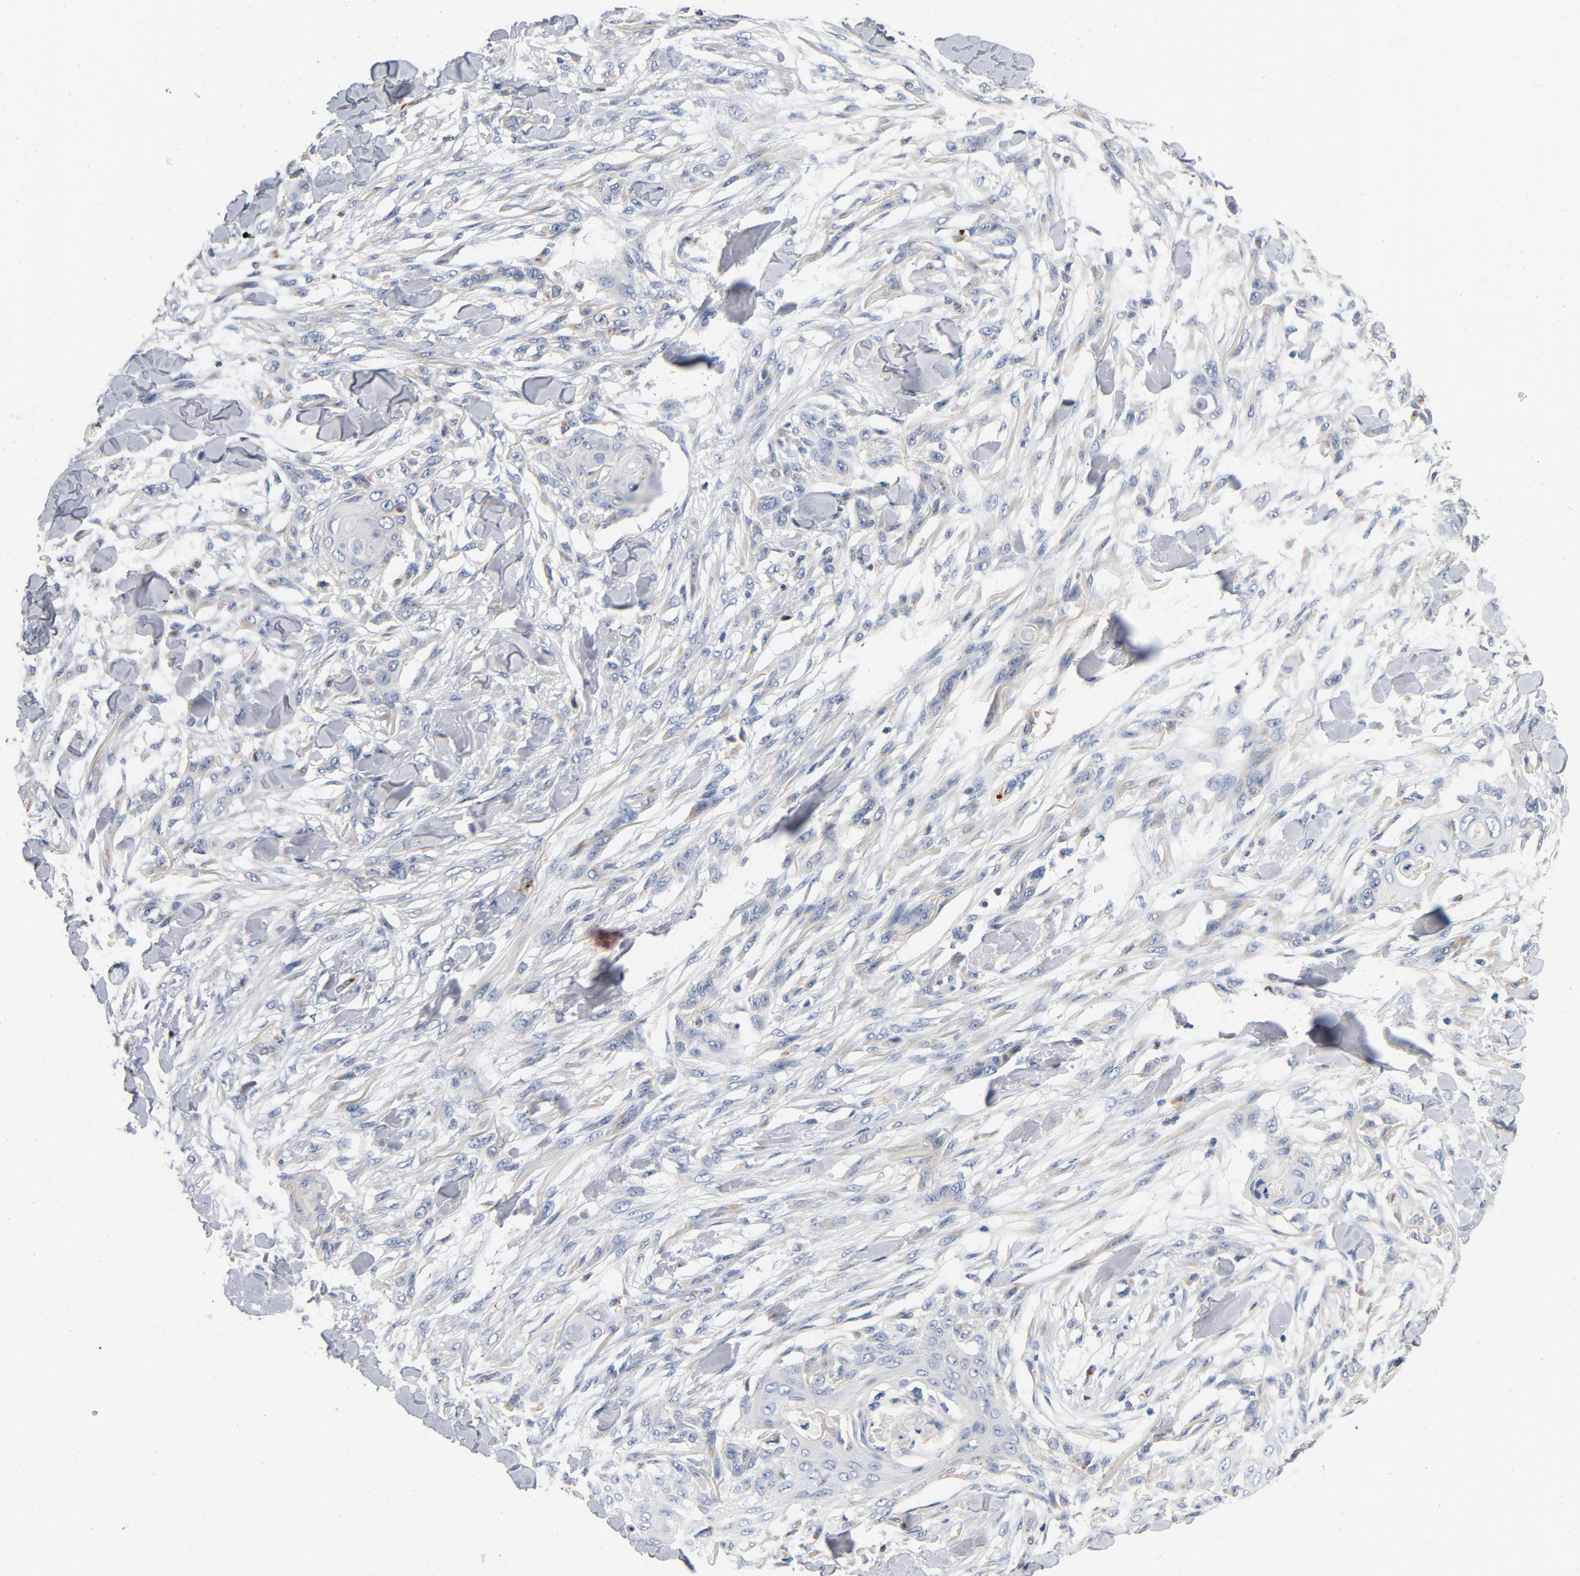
{"staining": {"intensity": "negative", "quantity": "none", "location": "none"}, "tissue": "skin cancer", "cell_type": "Tumor cells", "image_type": "cancer", "snomed": [{"axis": "morphology", "description": "Normal tissue, NOS"}, {"axis": "morphology", "description": "Squamous cell carcinoma, NOS"}, {"axis": "topography", "description": "Skin"}], "caption": "High magnification brightfield microscopy of skin cancer (squamous cell carcinoma) stained with DAB (3,3'-diaminobenzidine) (brown) and counterstained with hematoxylin (blue): tumor cells show no significant staining. Nuclei are stained in blue.", "gene": "LMAN2", "patient": {"sex": "female", "age": 59}}